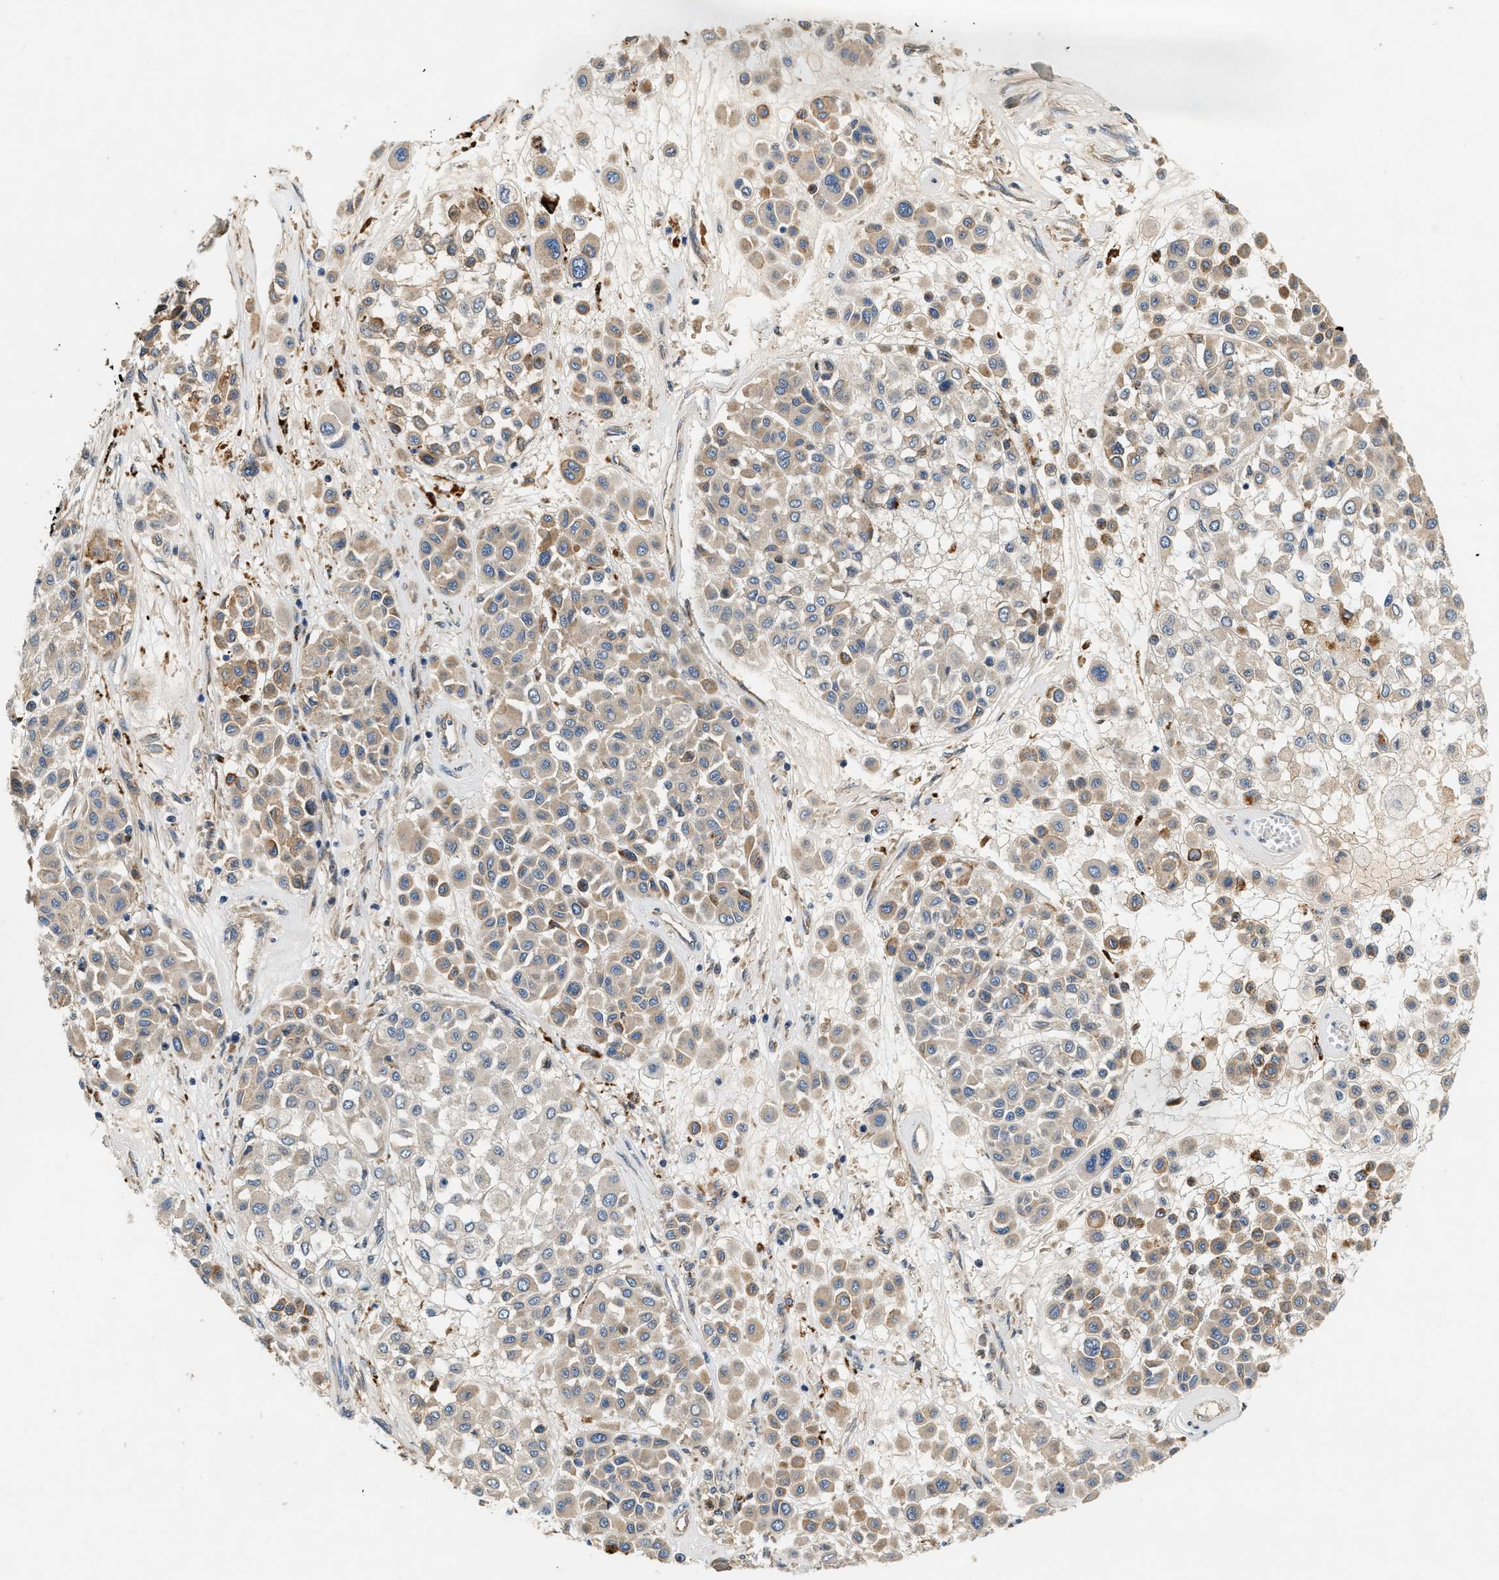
{"staining": {"intensity": "moderate", "quantity": ">75%", "location": "cytoplasmic/membranous"}, "tissue": "melanoma", "cell_type": "Tumor cells", "image_type": "cancer", "snomed": [{"axis": "morphology", "description": "Malignant melanoma, Metastatic site"}, {"axis": "topography", "description": "Soft tissue"}], "caption": "DAB (3,3'-diaminobenzidine) immunohistochemical staining of melanoma exhibits moderate cytoplasmic/membranous protein positivity in approximately >75% of tumor cells.", "gene": "DUSP10", "patient": {"sex": "male", "age": 41}}